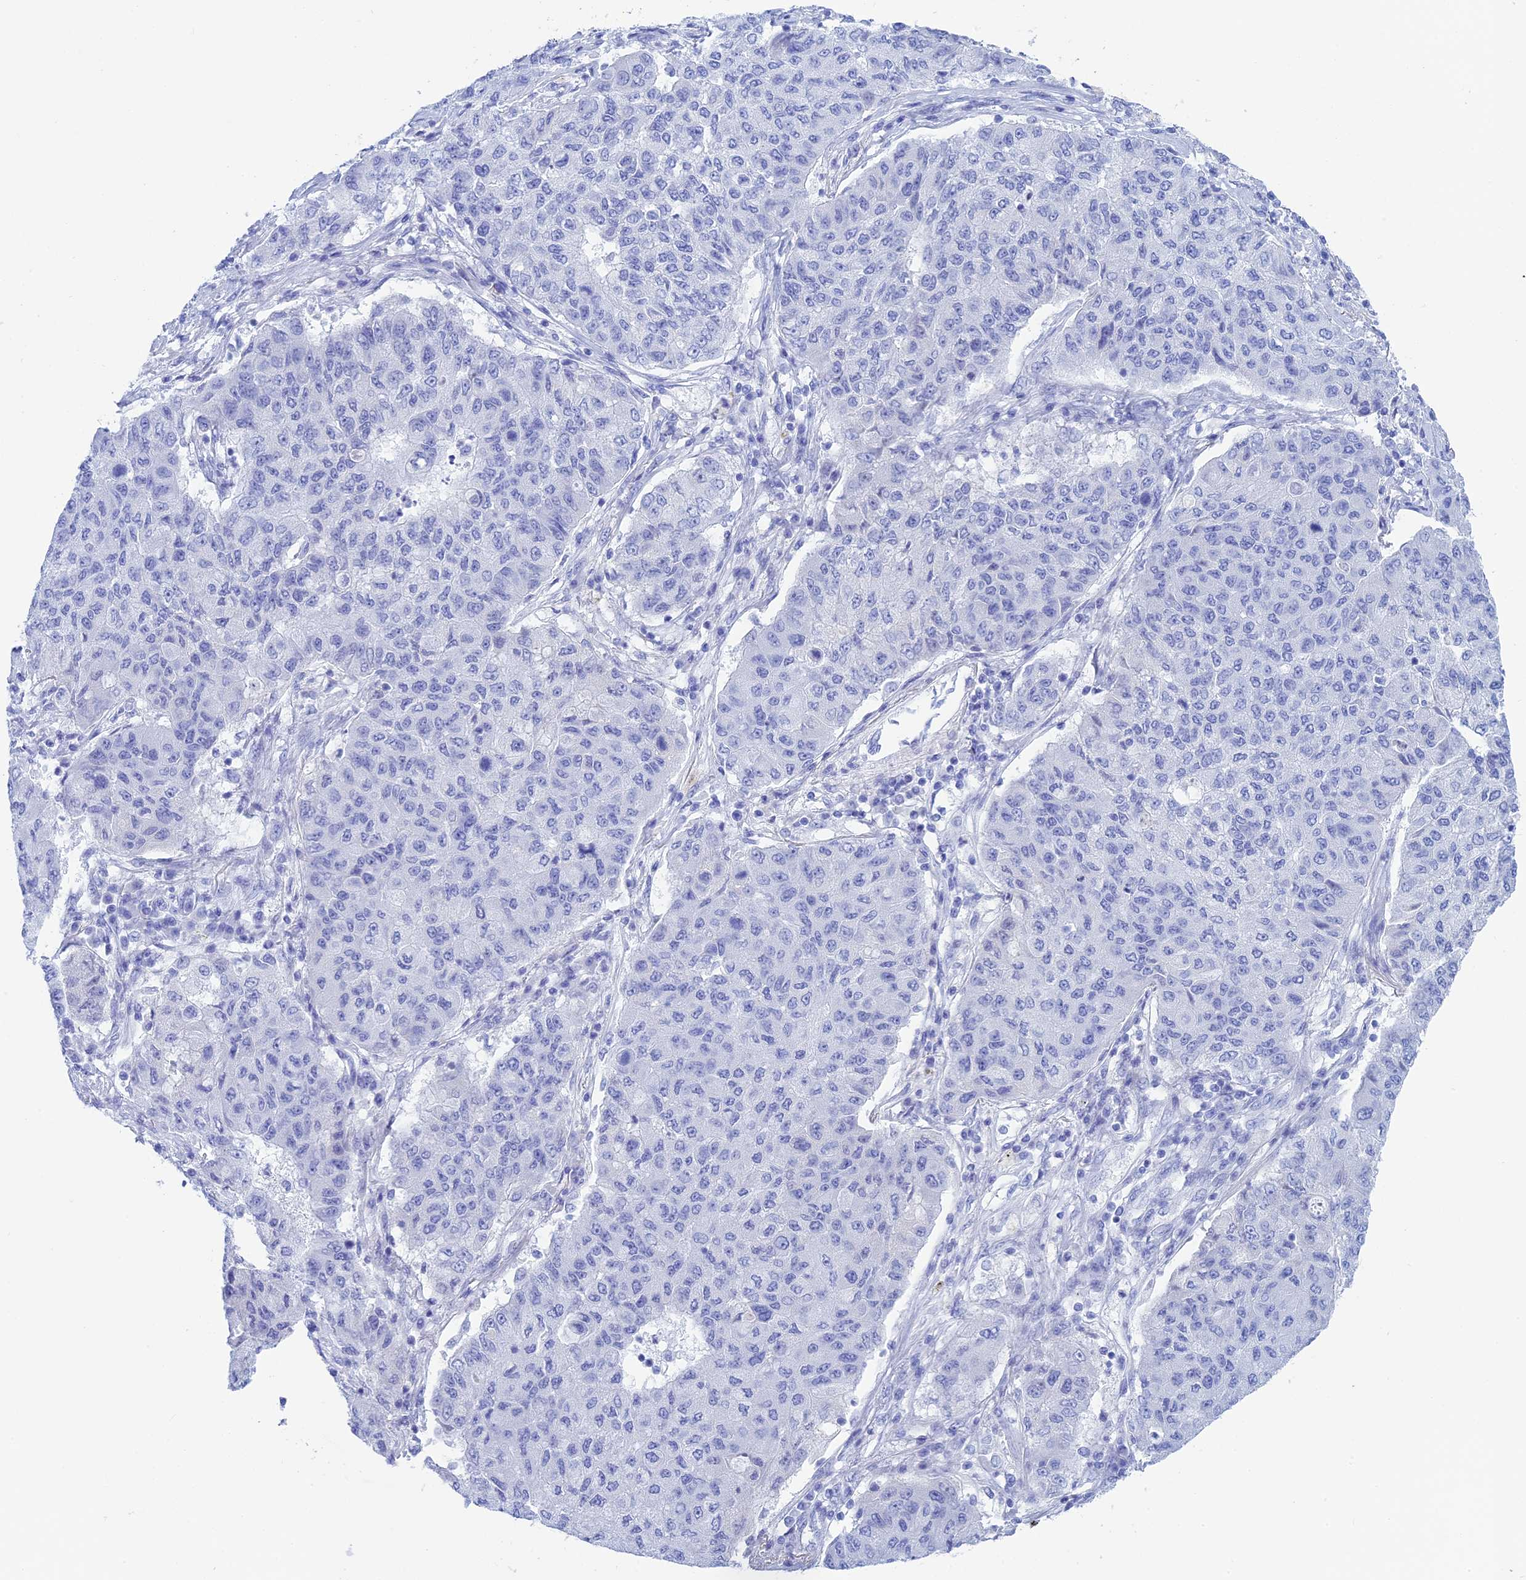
{"staining": {"intensity": "negative", "quantity": "none", "location": "none"}, "tissue": "lung cancer", "cell_type": "Tumor cells", "image_type": "cancer", "snomed": [{"axis": "morphology", "description": "Squamous cell carcinoma, NOS"}, {"axis": "topography", "description": "Lung"}], "caption": "This is an IHC histopathology image of human squamous cell carcinoma (lung). There is no expression in tumor cells.", "gene": "ERICH4", "patient": {"sex": "male", "age": 74}}